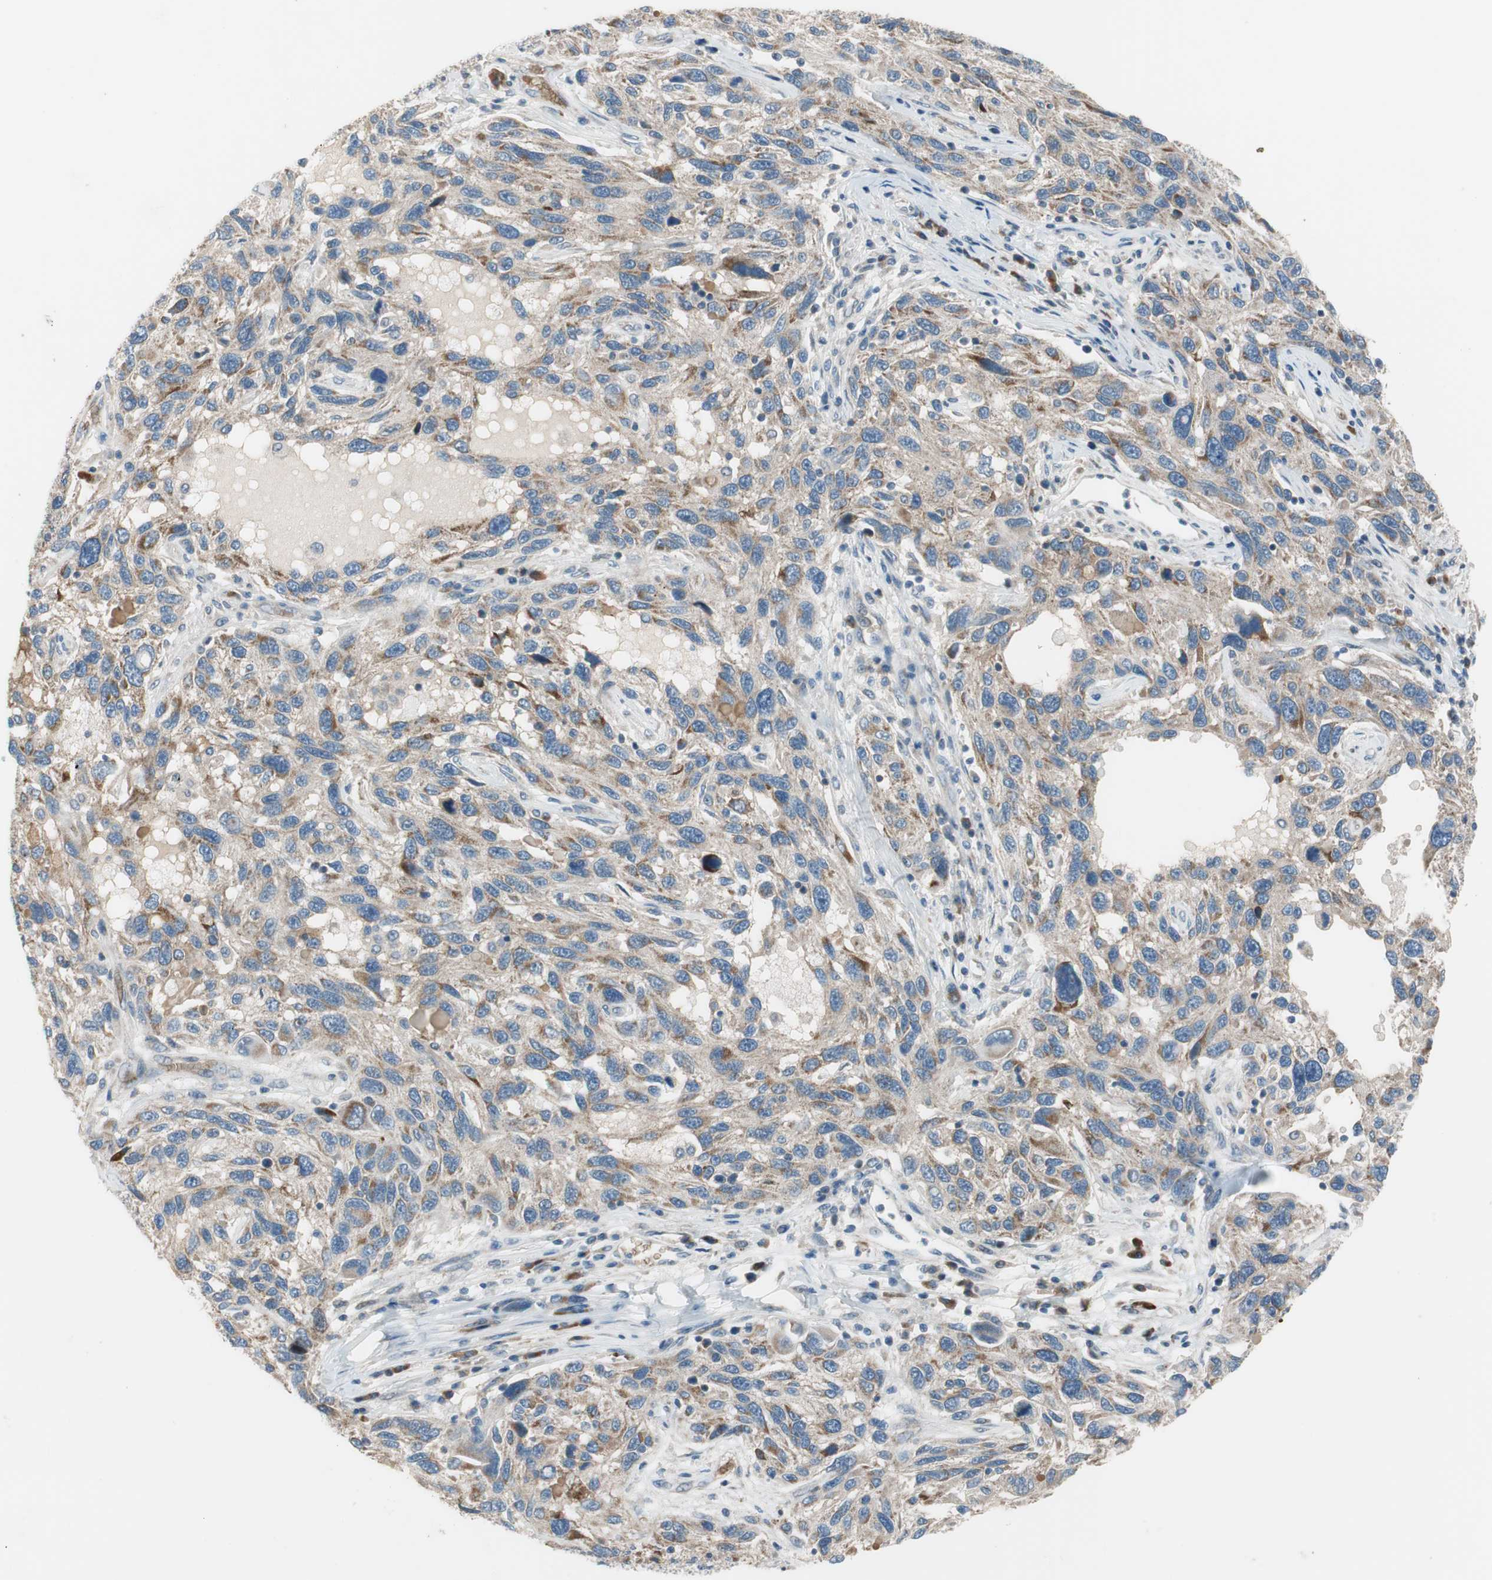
{"staining": {"intensity": "moderate", "quantity": ">75%", "location": "cytoplasmic/membranous"}, "tissue": "melanoma", "cell_type": "Tumor cells", "image_type": "cancer", "snomed": [{"axis": "morphology", "description": "Malignant melanoma, NOS"}, {"axis": "topography", "description": "Skin"}], "caption": "IHC image of neoplastic tissue: malignant melanoma stained using immunohistochemistry displays medium levels of moderate protein expression localized specifically in the cytoplasmic/membranous of tumor cells, appearing as a cytoplasmic/membranous brown color.", "gene": "GYPC", "patient": {"sex": "male", "age": 53}}